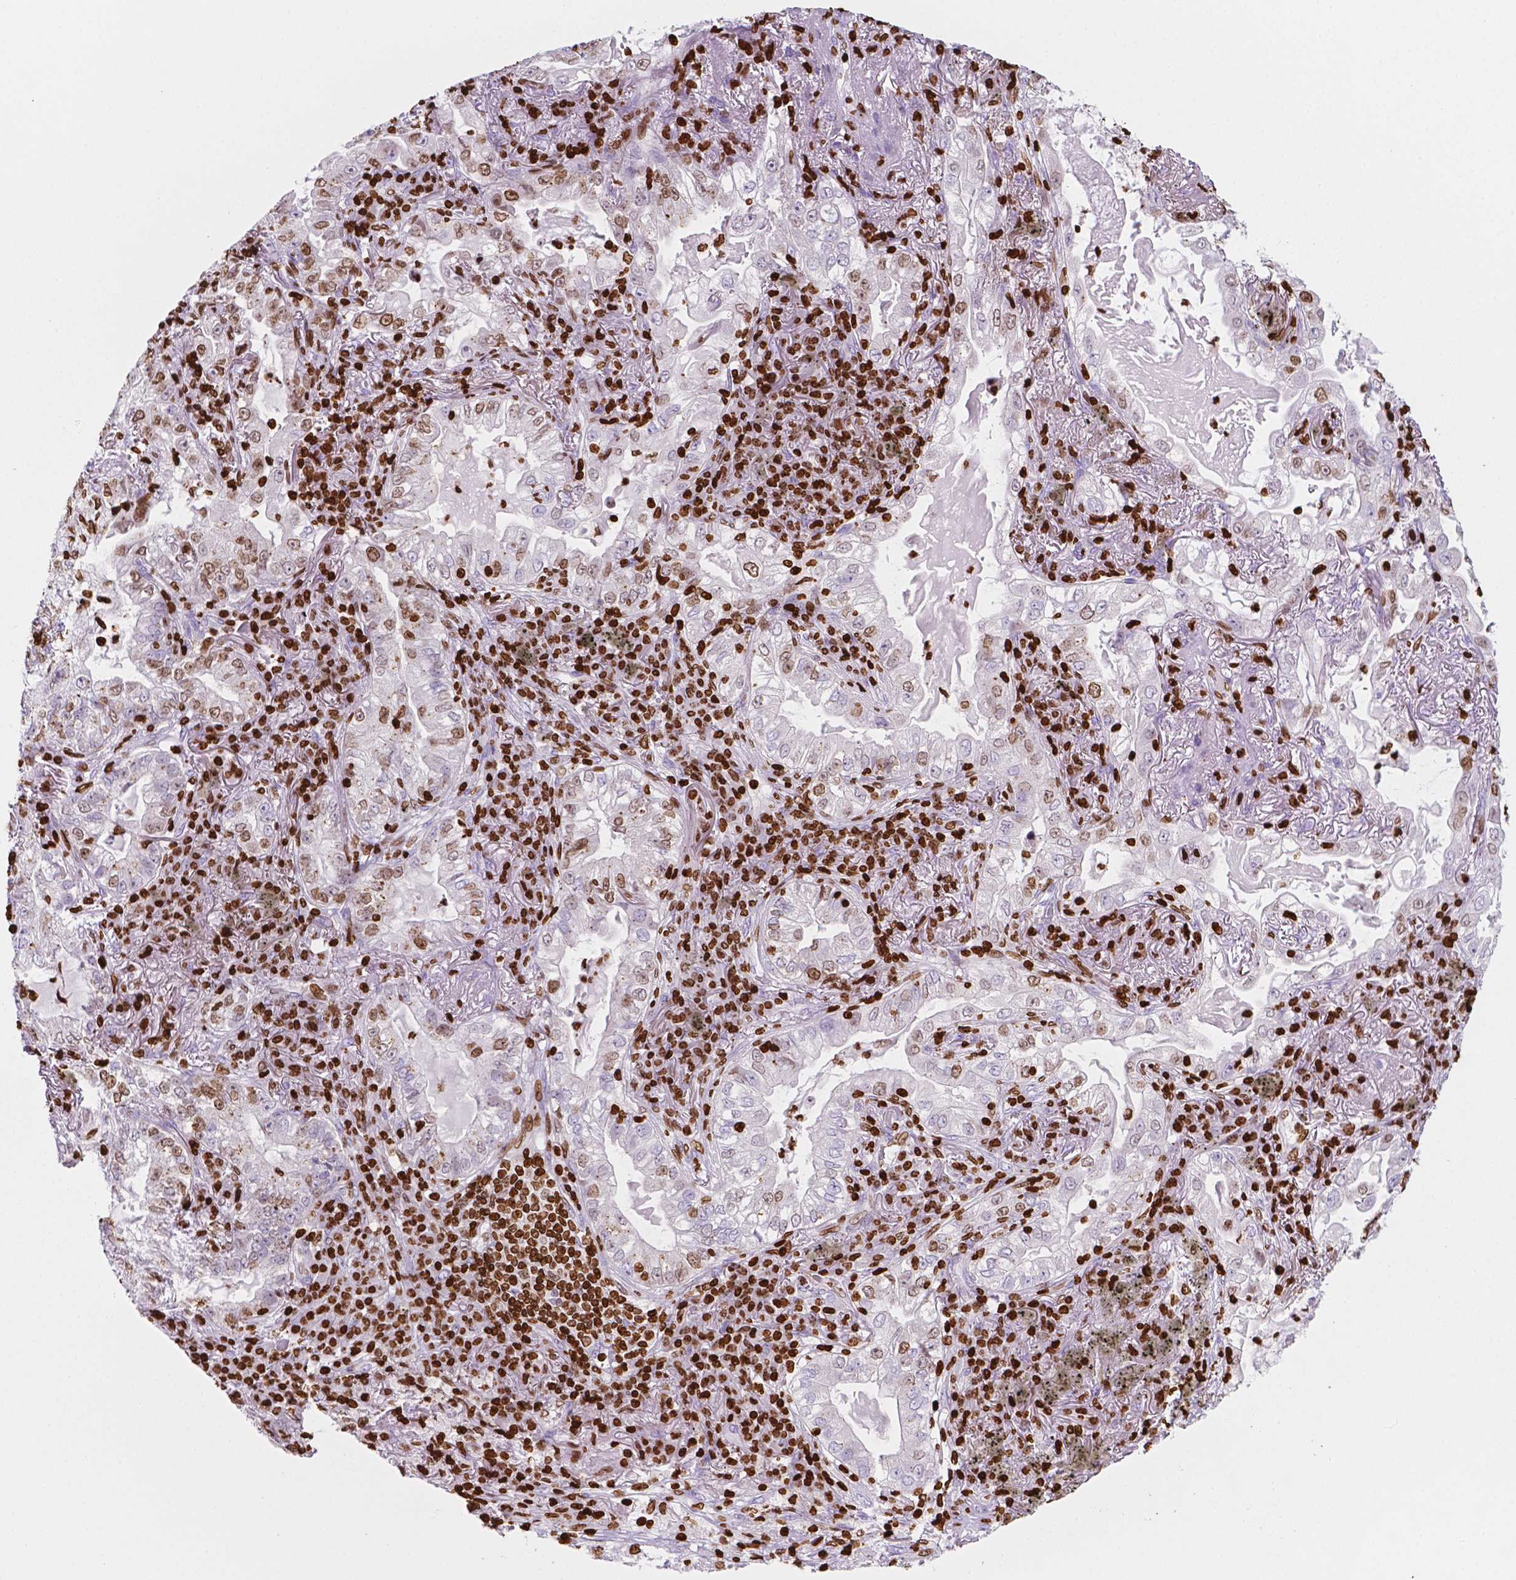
{"staining": {"intensity": "moderate", "quantity": "<25%", "location": "nuclear"}, "tissue": "lung cancer", "cell_type": "Tumor cells", "image_type": "cancer", "snomed": [{"axis": "morphology", "description": "Adenocarcinoma, NOS"}, {"axis": "topography", "description": "Lung"}], "caption": "IHC staining of lung cancer, which exhibits low levels of moderate nuclear expression in approximately <25% of tumor cells indicating moderate nuclear protein staining. The staining was performed using DAB (3,3'-diaminobenzidine) (brown) for protein detection and nuclei were counterstained in hematoxylin (blue).", "gene": "CBY3", "patient": {"sex": "female", "age": 73}}